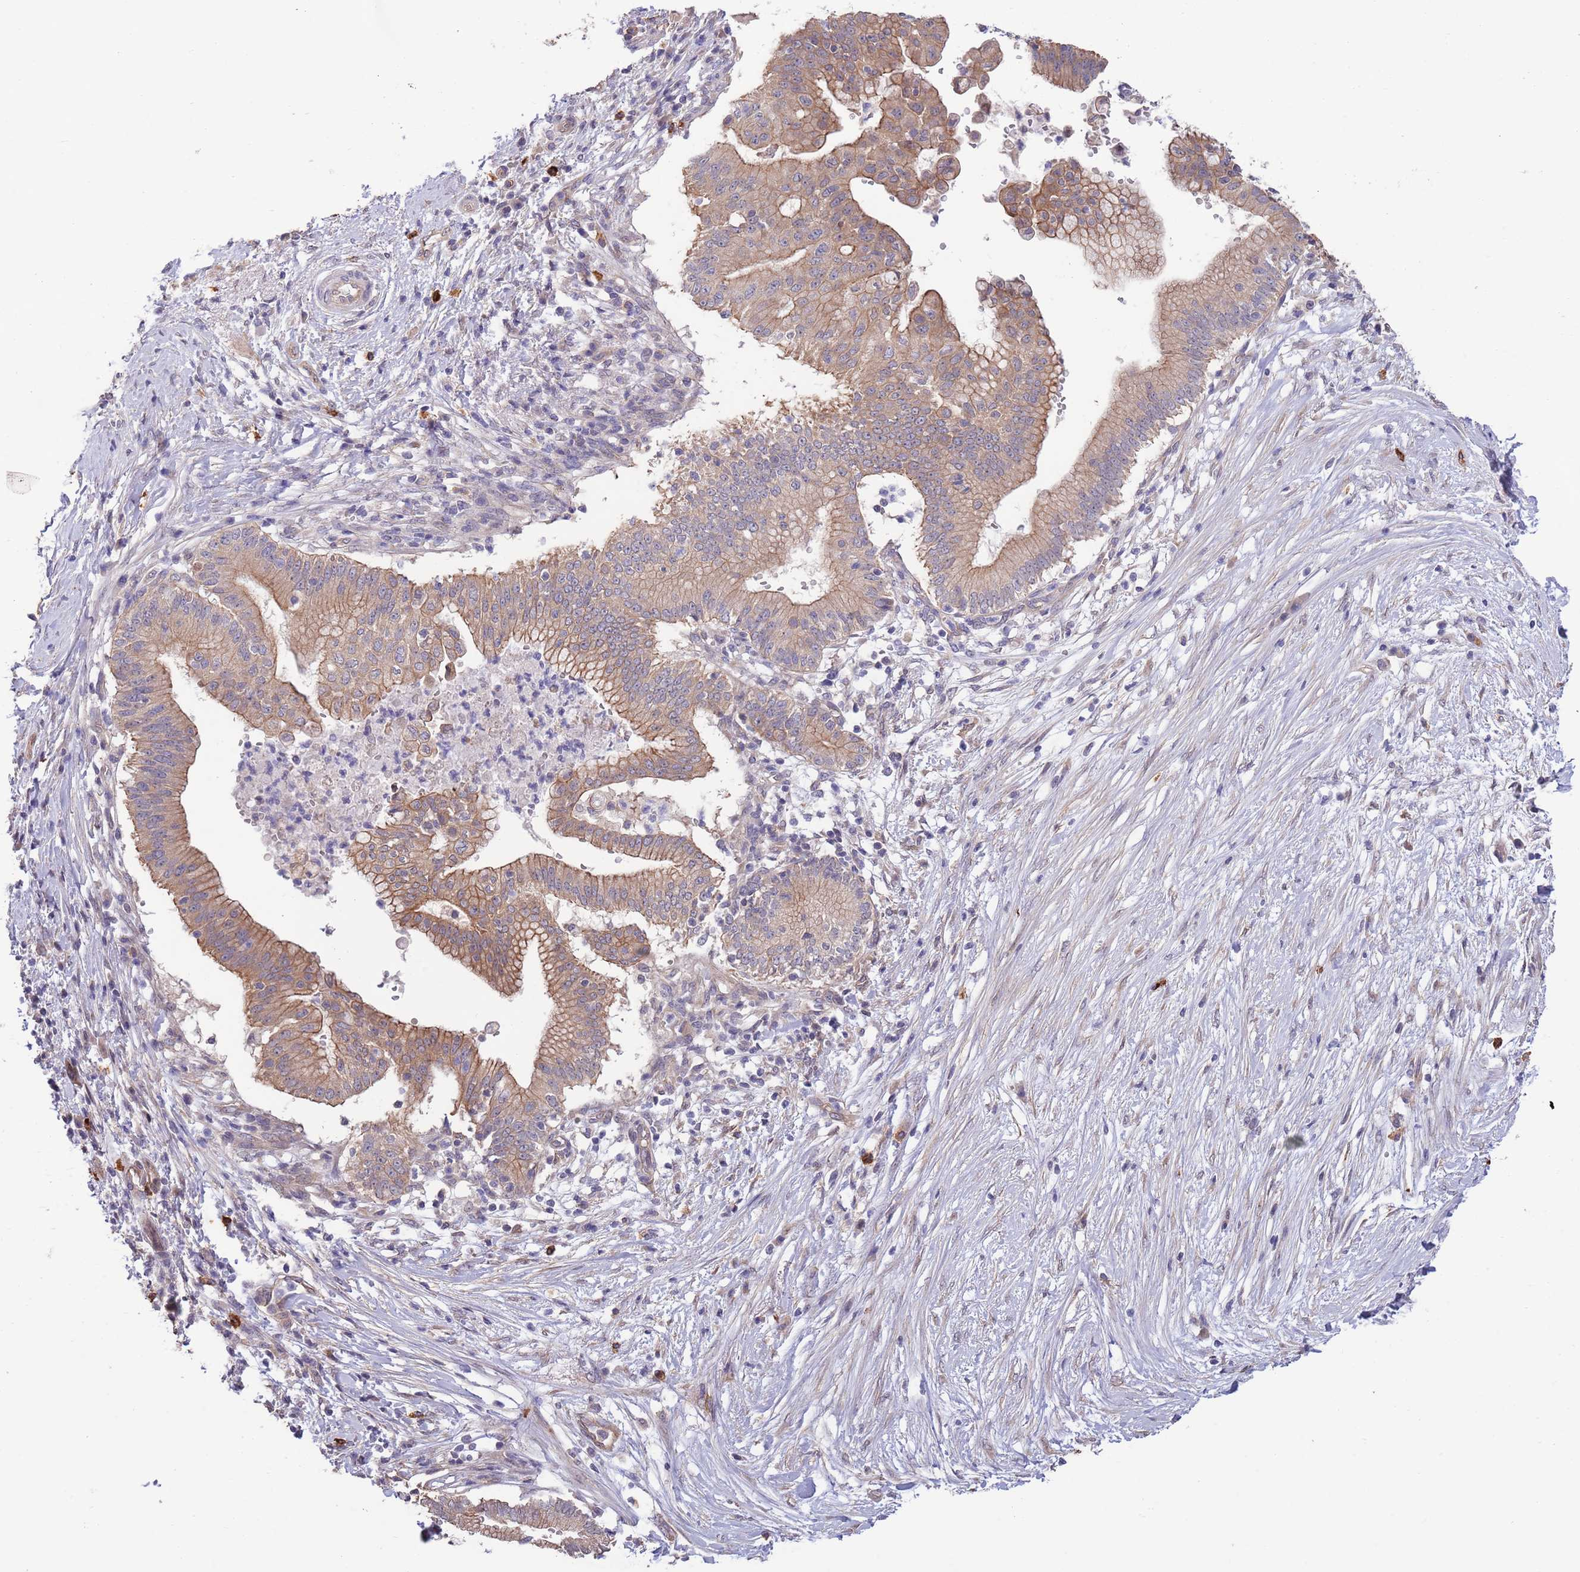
{"staining": {"intensity": "moderate", "quantity": ">75%", "location": "cytoplasmic/membranous"}, "tissue": "pancreatic cancer", "cell_type": "Tumor cells", "image_type": "cancer", "snomed": [{"axis": "morphology", "description": "Adenocarcinoma, NOS"}, {"axis": "topography", "description": "Pancreas"}], "caption": "Brown immunohistochemical staining in pancreatic cancer (adenocarcinoma) reveals moderate cytoplasmic/membranous positivity in about >75% of tumor cells. (DAB (3,3'-diaminobenzidine) IHC, brown staining for protein, blue staining for nuclei).", "gene": "MARVELD2", "patient": {"sex": "male", "age": 68}}